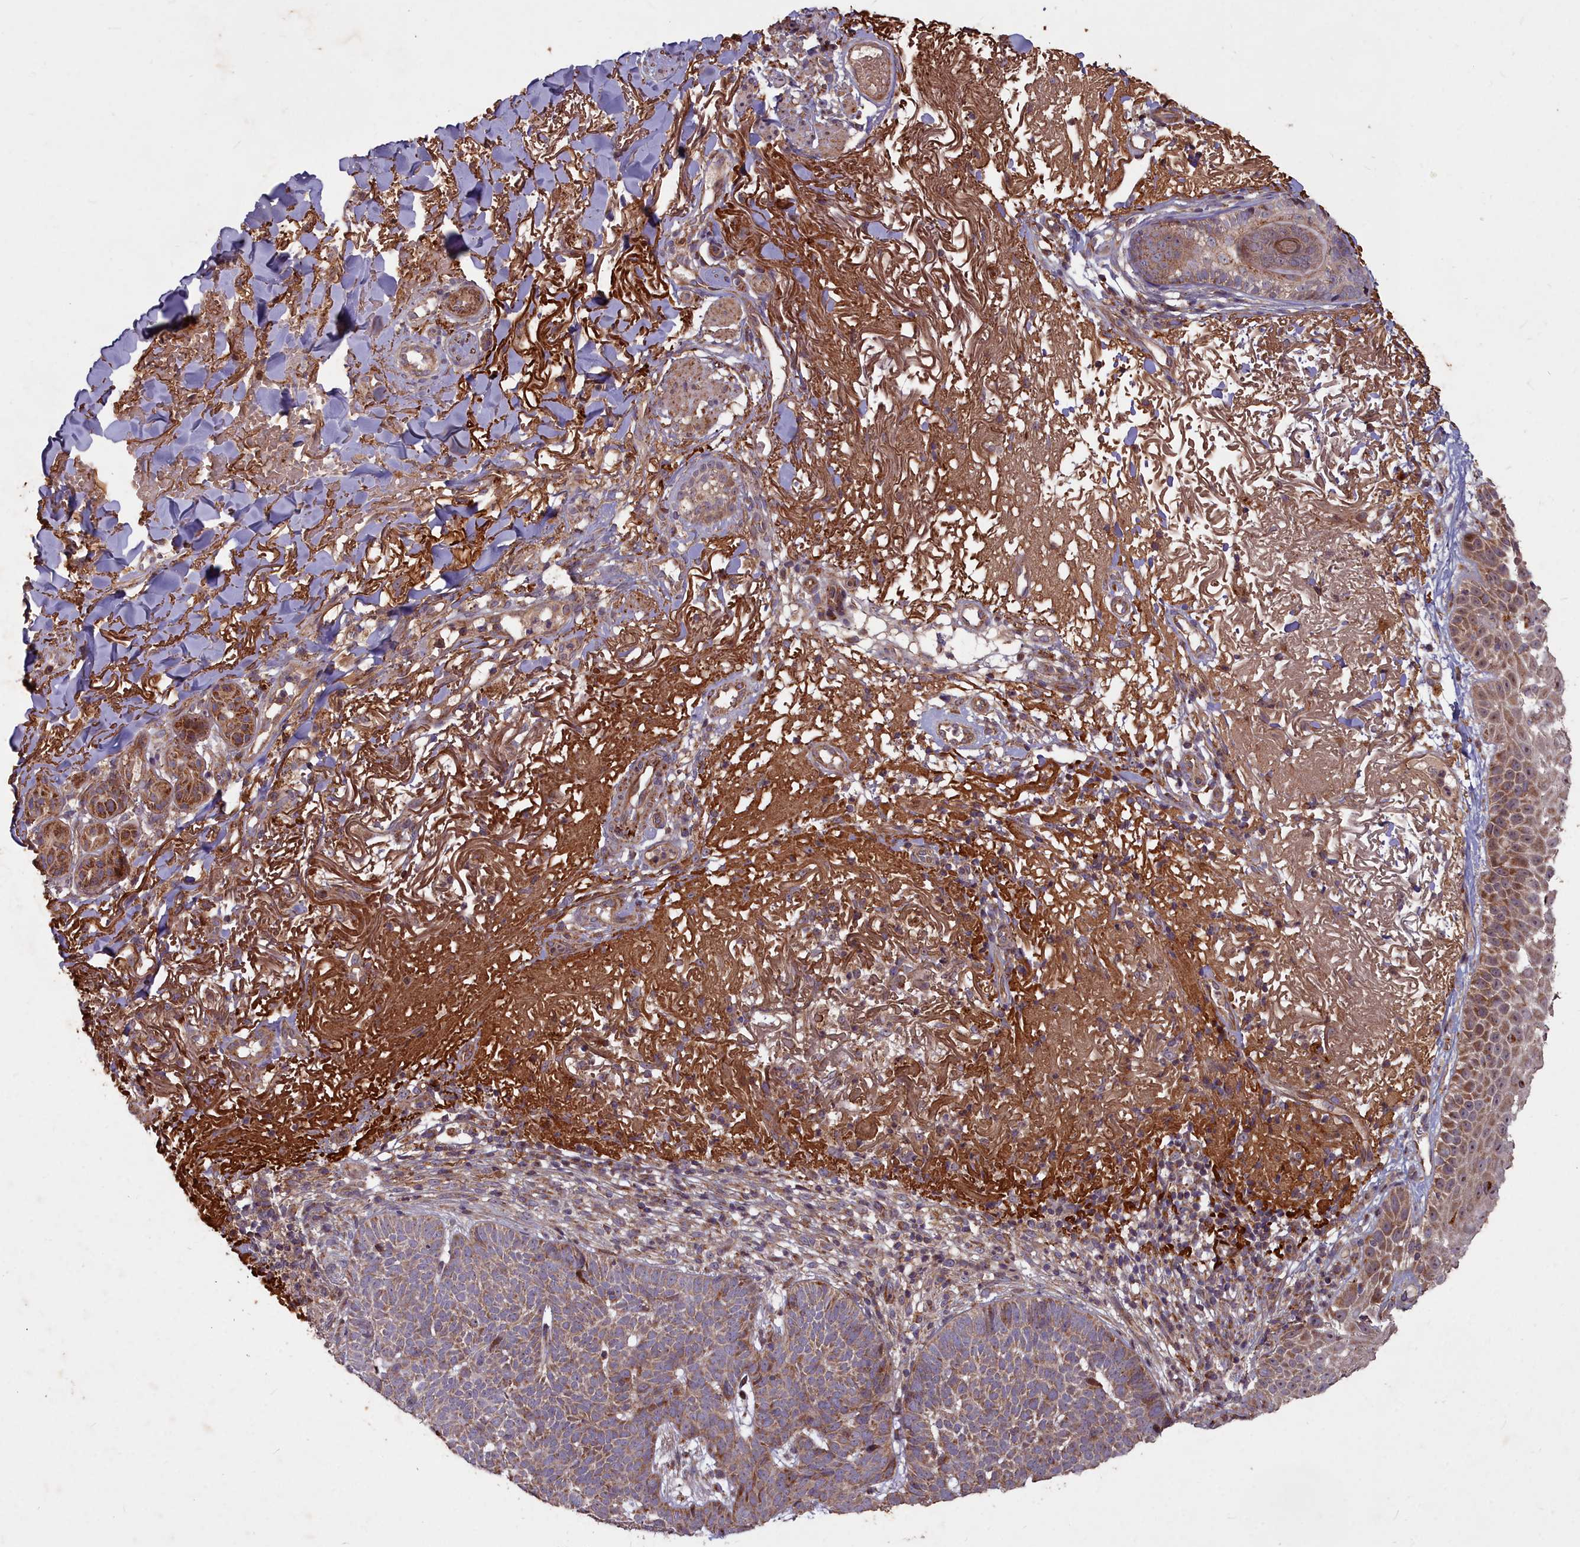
{"staining": {"intensity": "moderate", "quantity": "25%-75%", "location": "cytoplasmic/membranous"}, "tissue": "skin cancer", "cell_type": "Tumor cells", "image_type": "cancer", "snomed": [{"axis": "morphology", "description": "Basal cell carcinoma"}, {"axis": "topography", "description": "Skin"}], "caption": "Protein staining demonstrates moderate cytoplasmic/membranous expression in about 25%-75% of tumor cells in skin basal cell carcinoma.", "gene": "COX11", "patient": {"sex": "female", "age": 78}}